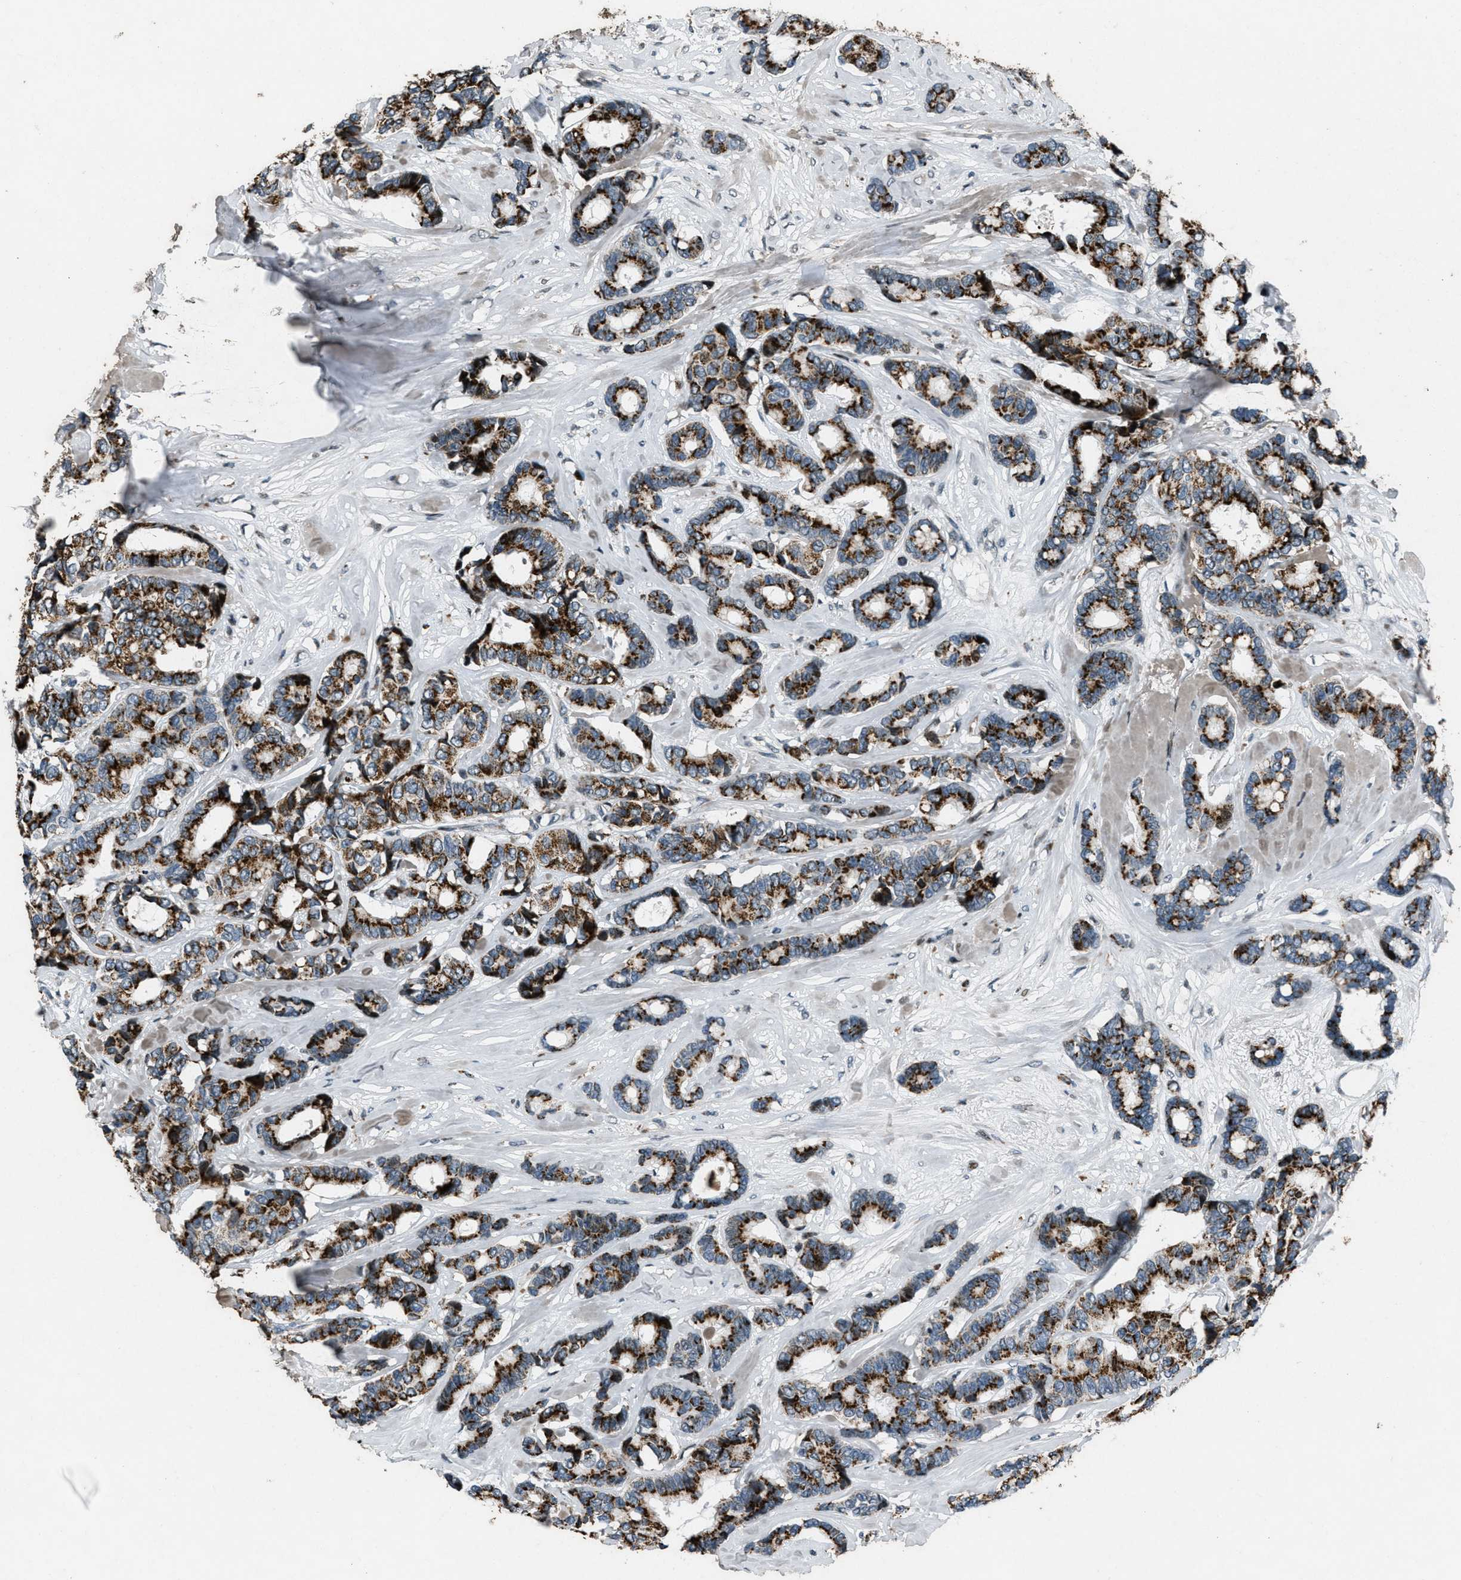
{"staining": {"intensity": "strong", "quantity": ">75%", "location": "cytoplasmic/membranous"}, "tissue": "breast cancer", "cell_type": "Tumor cells", "image_type": "cancer", "snomed": [{"axis": "morphology", "description": "Duct carcinoma"}, {"axis": "topography", "description": "Breast"}], "caption": "Protein expression analysis of breast infiltrating ductal carcinoma shows strong cytoplasmic/membranous positivity in approximately >75% of tumor cells.", "gene": "GPC6", "patient": {"sex": "female", "age": 87}}